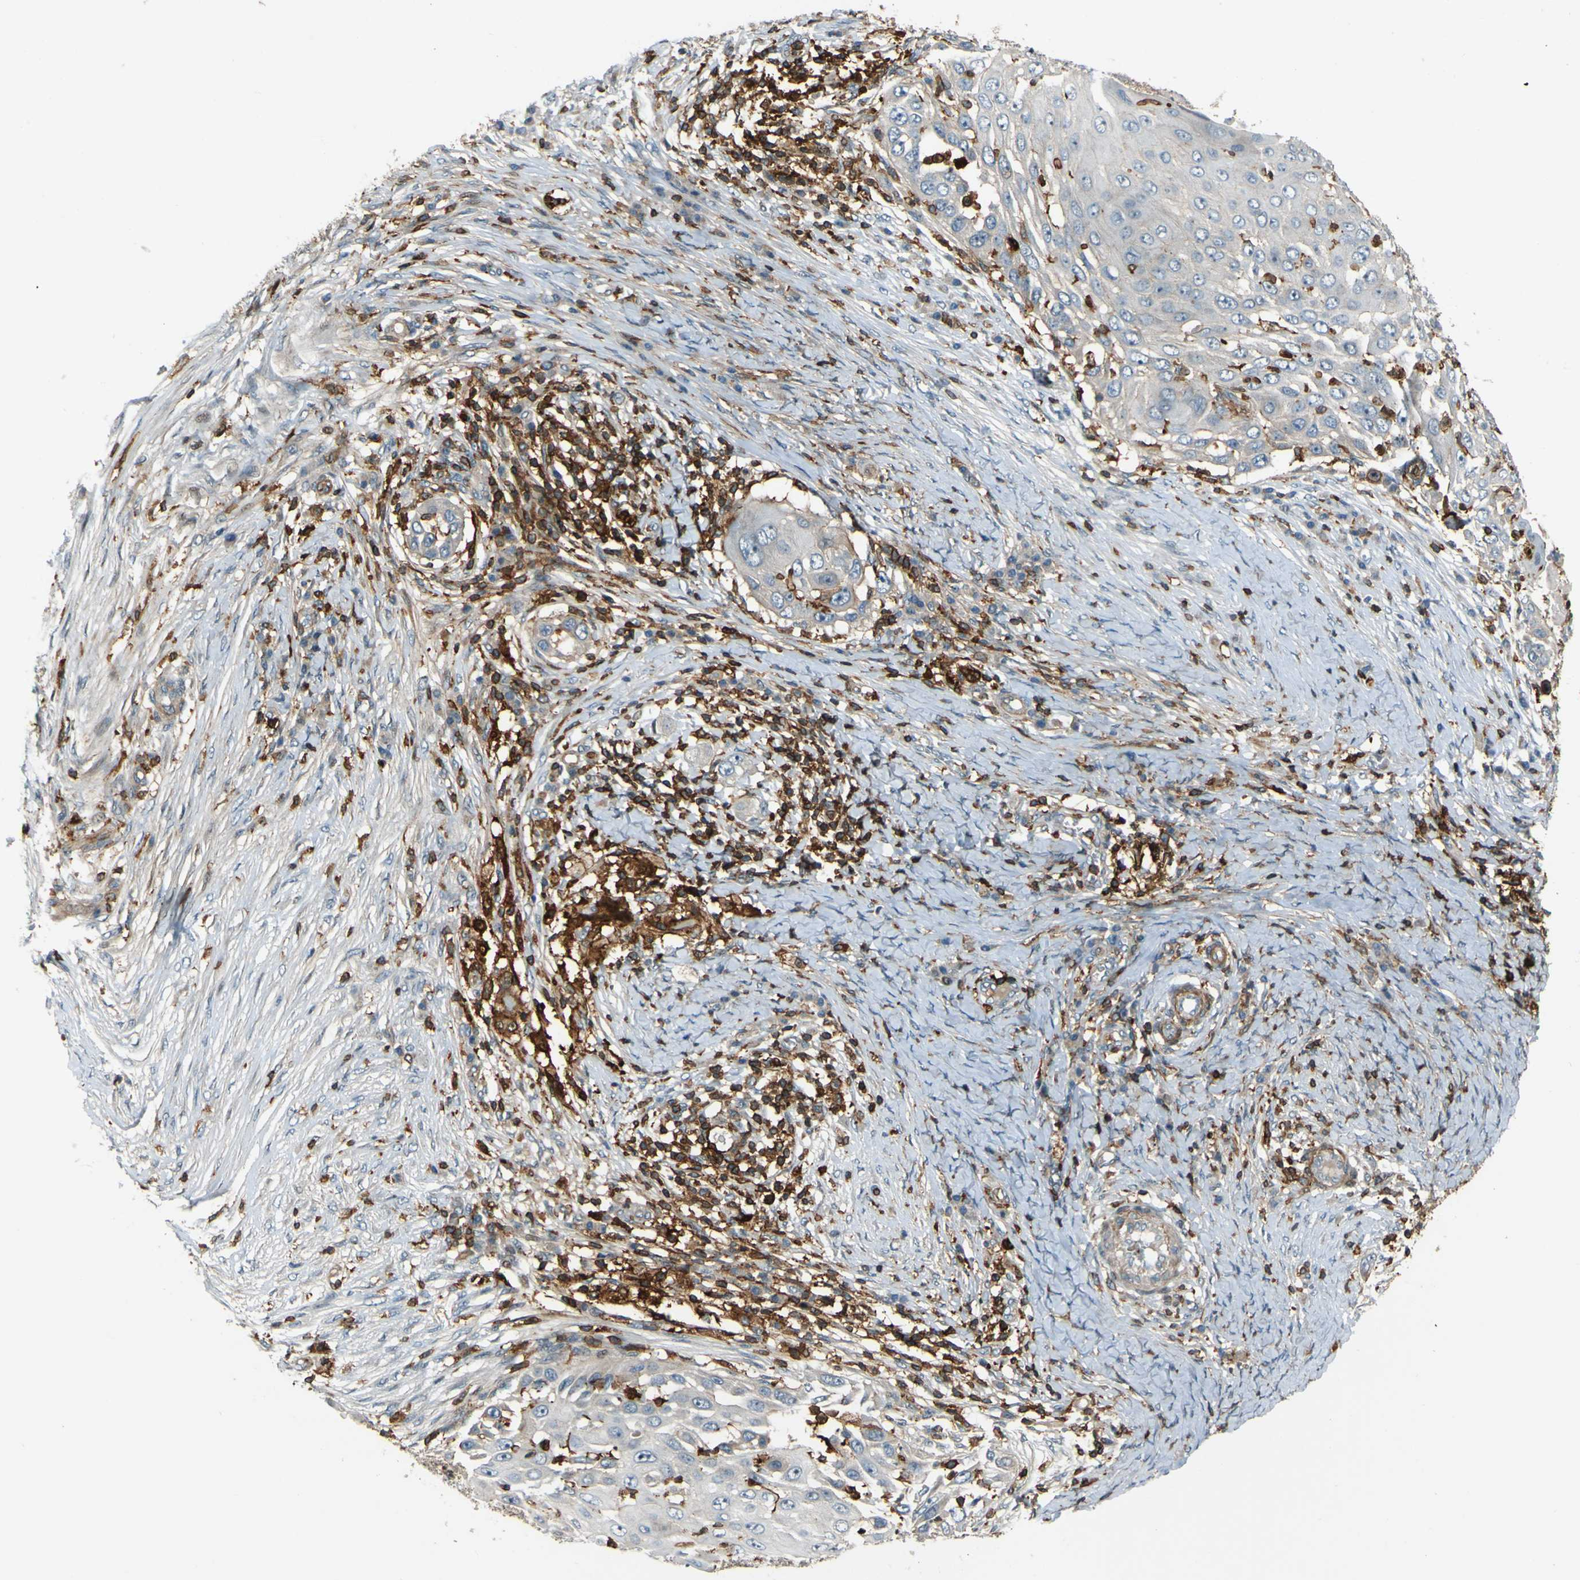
{"staining": {"intensity": "weak", "quantity": "<25%", "location": "cytoplasmic/membranous"}, "tissue": "skin cancer", "cell_type": "Tumor cells", "image_type": "cancer", "snomed": [{"axis": "morphology", "description": "Squamous cell carcinoma, NOS"}, {"axis": "topography", "description": "Skin"}], "caption": "Tumor cells show no significant protein expression in skin cancer (squamous cell carcinoma). The staining was performed using DAB (3,3'-diaminobenzidine) to visualize the protein expression in brown, while the nuclei were stained in blue with hematoxylin (Magnification: 20x).", "gene": "PCDHB5", "patient": {"sex": "female", "age": 44}}